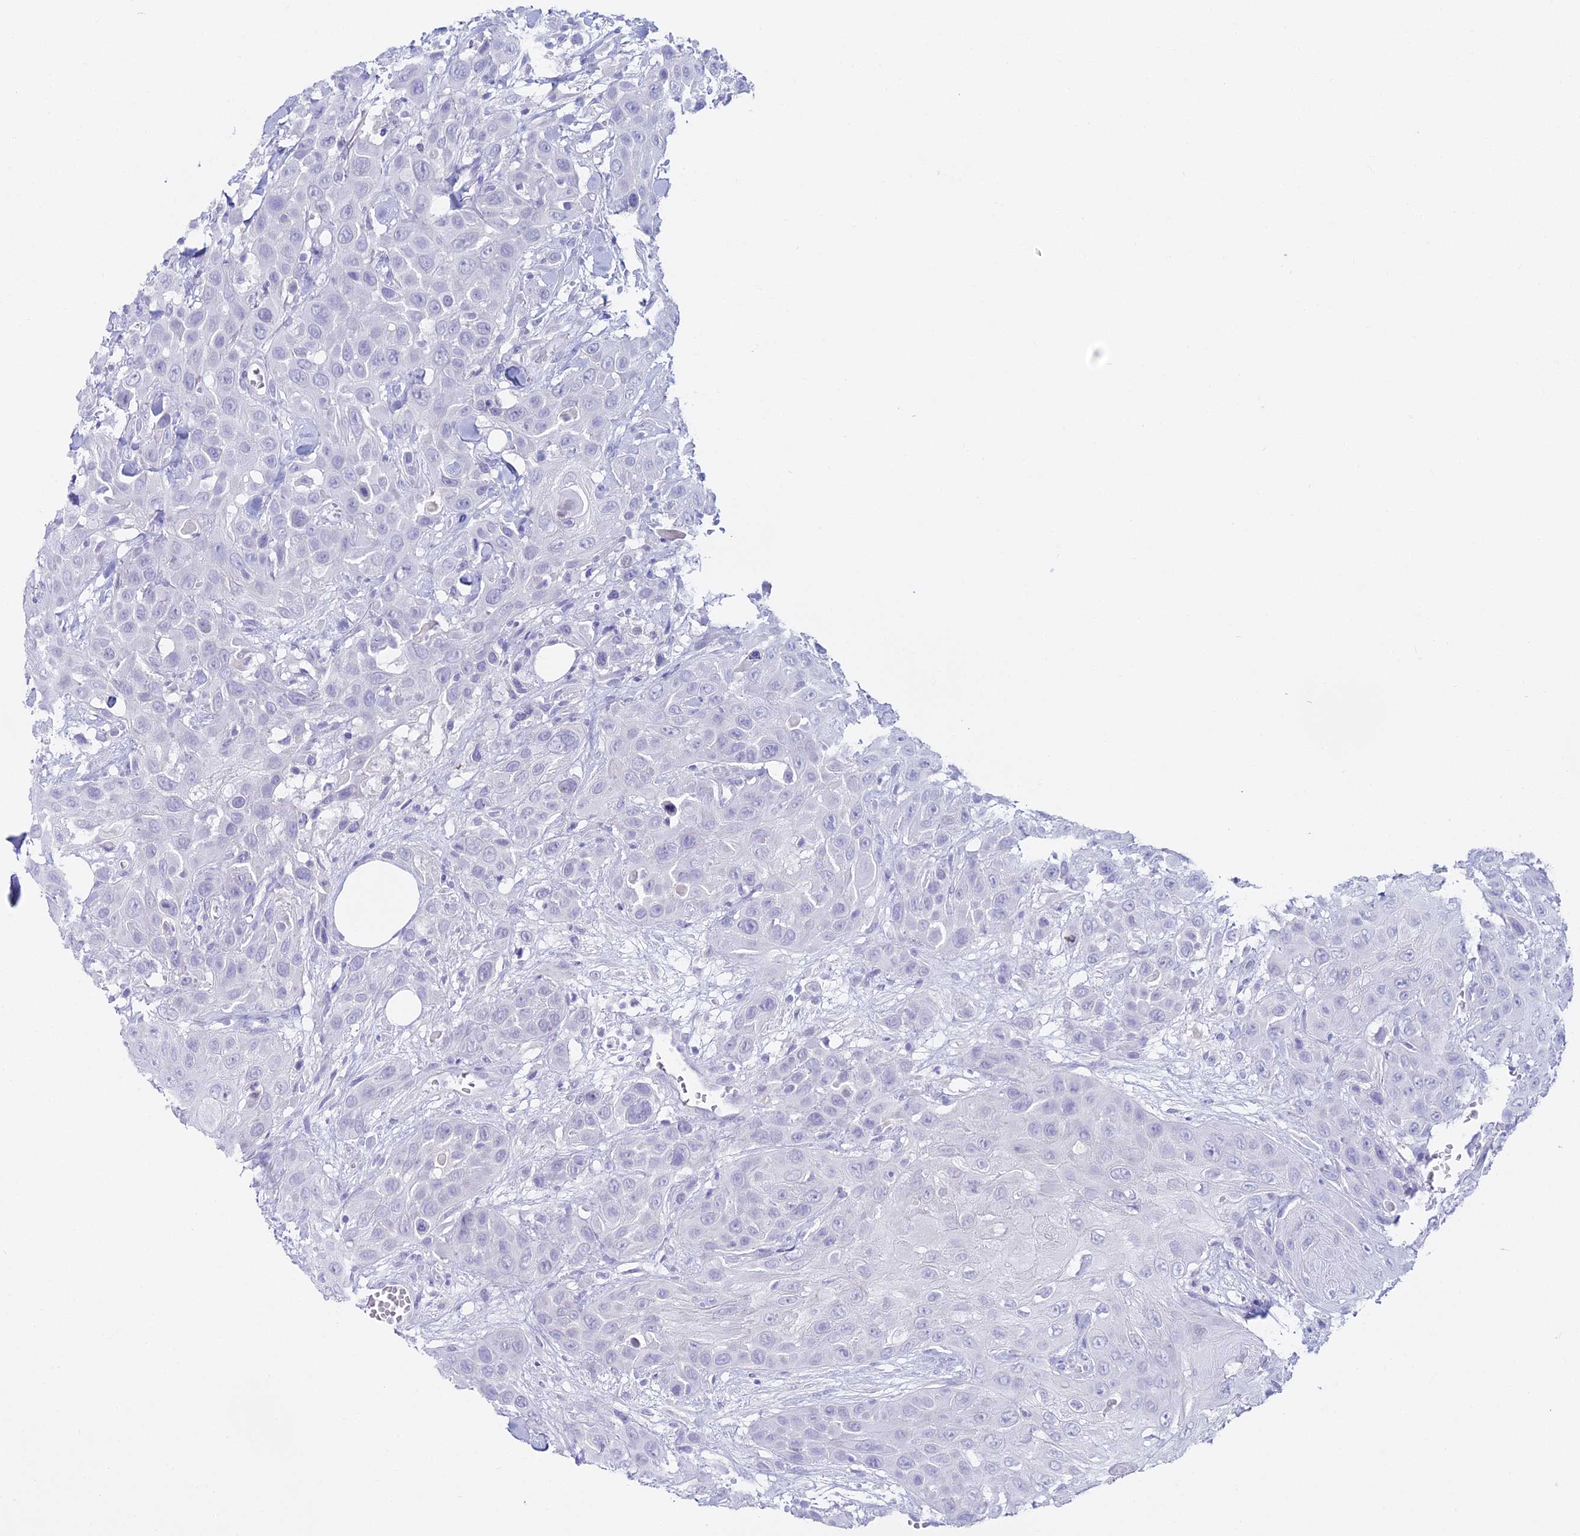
{"staining": {"intensity": "negative", "quantity": "none", "location": "none"}, "tissue": "head and neck cancer", "cell_type": "Tumor cells", "image_type": "cancer", "snomed": [{"axis": "morphology", "description": "Squamous cell carcinoma, NOS"}, {"axis": "topography", "description": "Head-Neck"}], "caption": "An immunohistochemistry photomicrograph of head and neck squamous cell carcinoma is shown. There is no staining in tumor cells of head and neck squamous cell carcinoma.", "gene": "ALPP", "patient": {"sex": "male", "age": 81}}